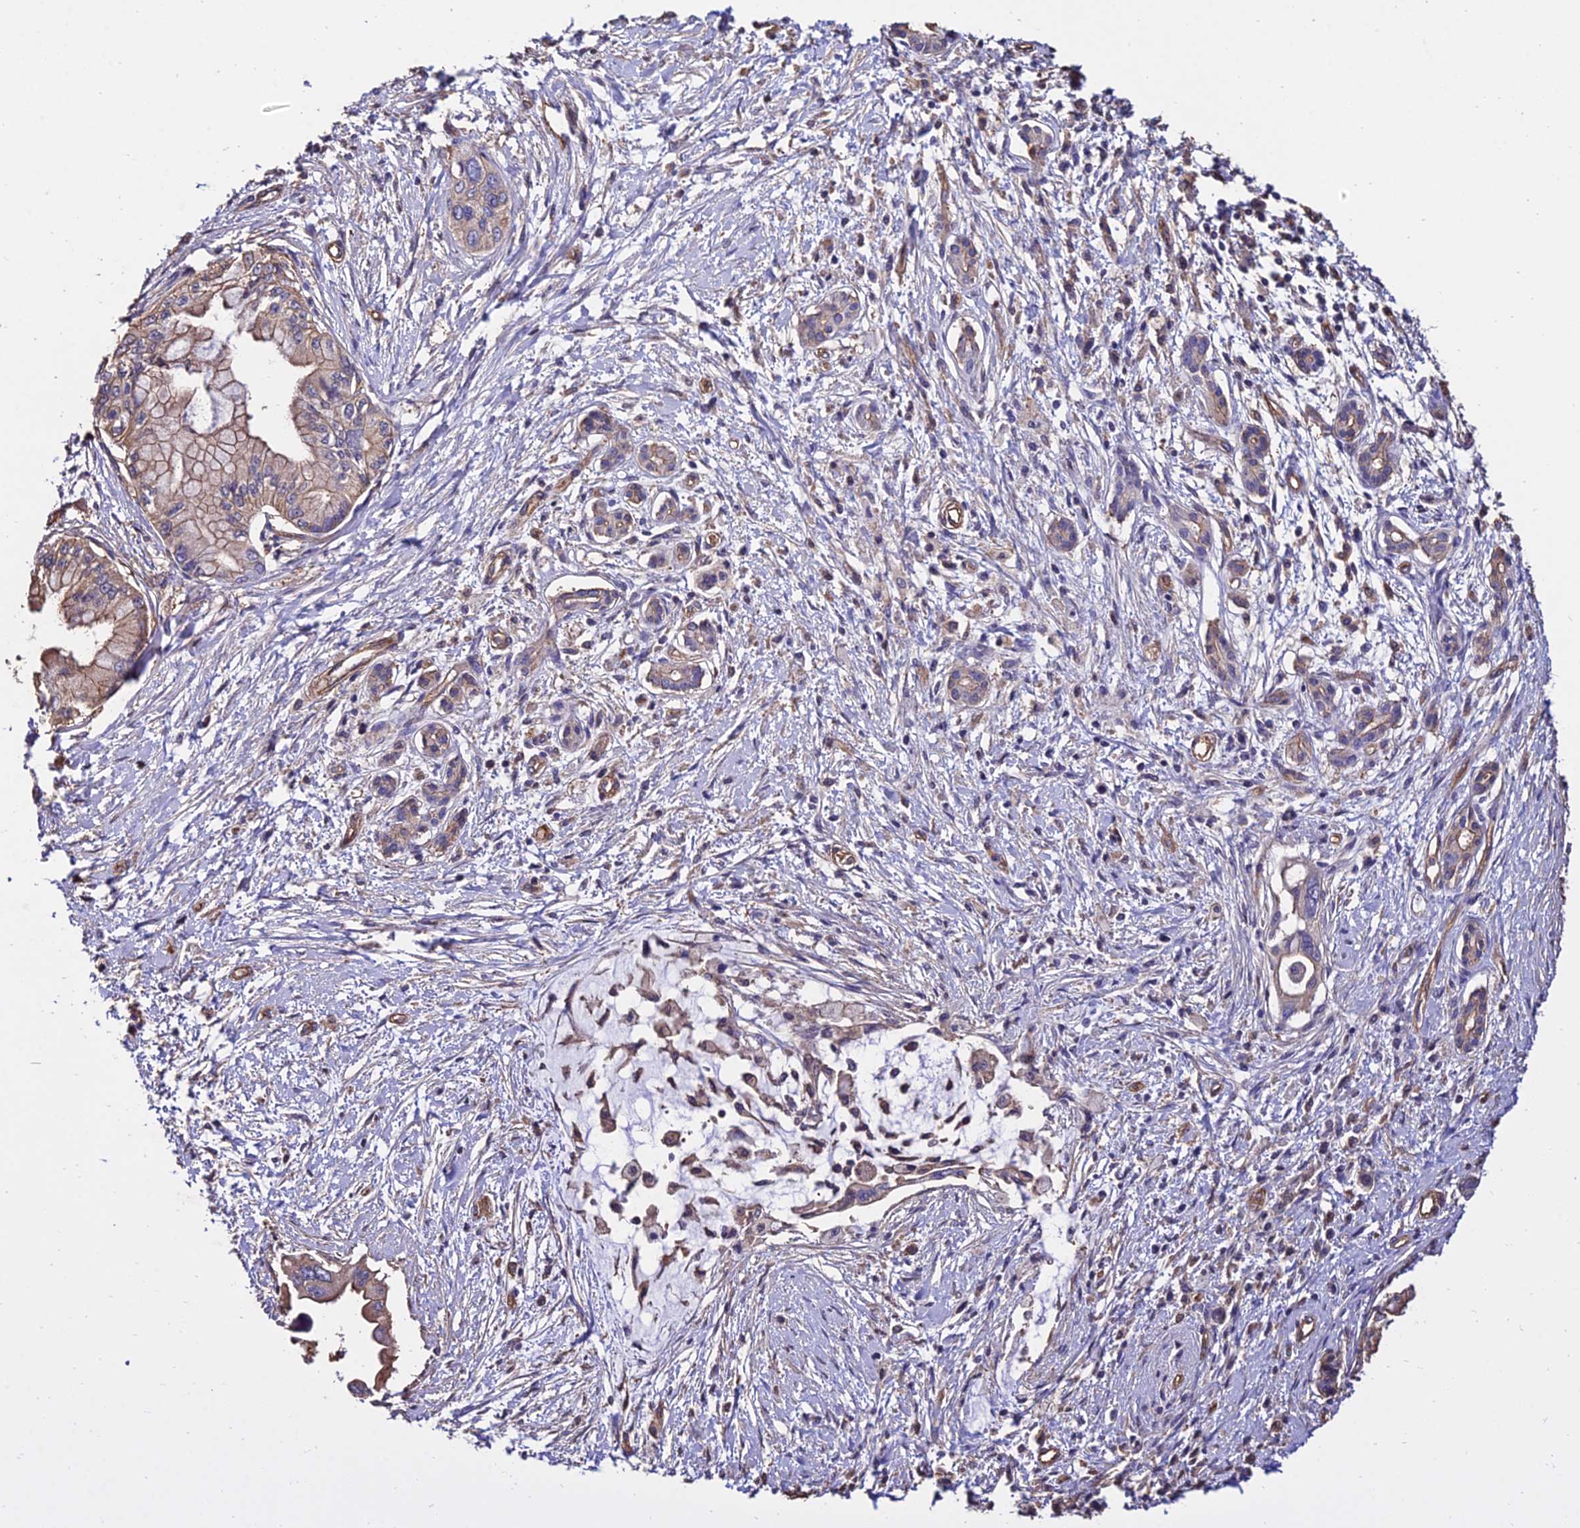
{"staining": {"intensity": "weak", "quantity": ">75%", "location": "cytoplasmic/membranous"}, "tissue": "pancreatic cancer", "cell_type": "Tumor cells", "image_type": "cancer", "snomed": [{"axis": "morphology", "description": "Adenocarcinoma, NOS"}, {"axis": "topography", "description": "Pancreas"}], "caption": "Human pancreatic cancer stained for a protein (brown) shows weak cytoplasmic/membranous positive staining in approximately >75% of tumor cells.", "gene": "CALM2", "patient": {"sex": "male", "age": 46}}